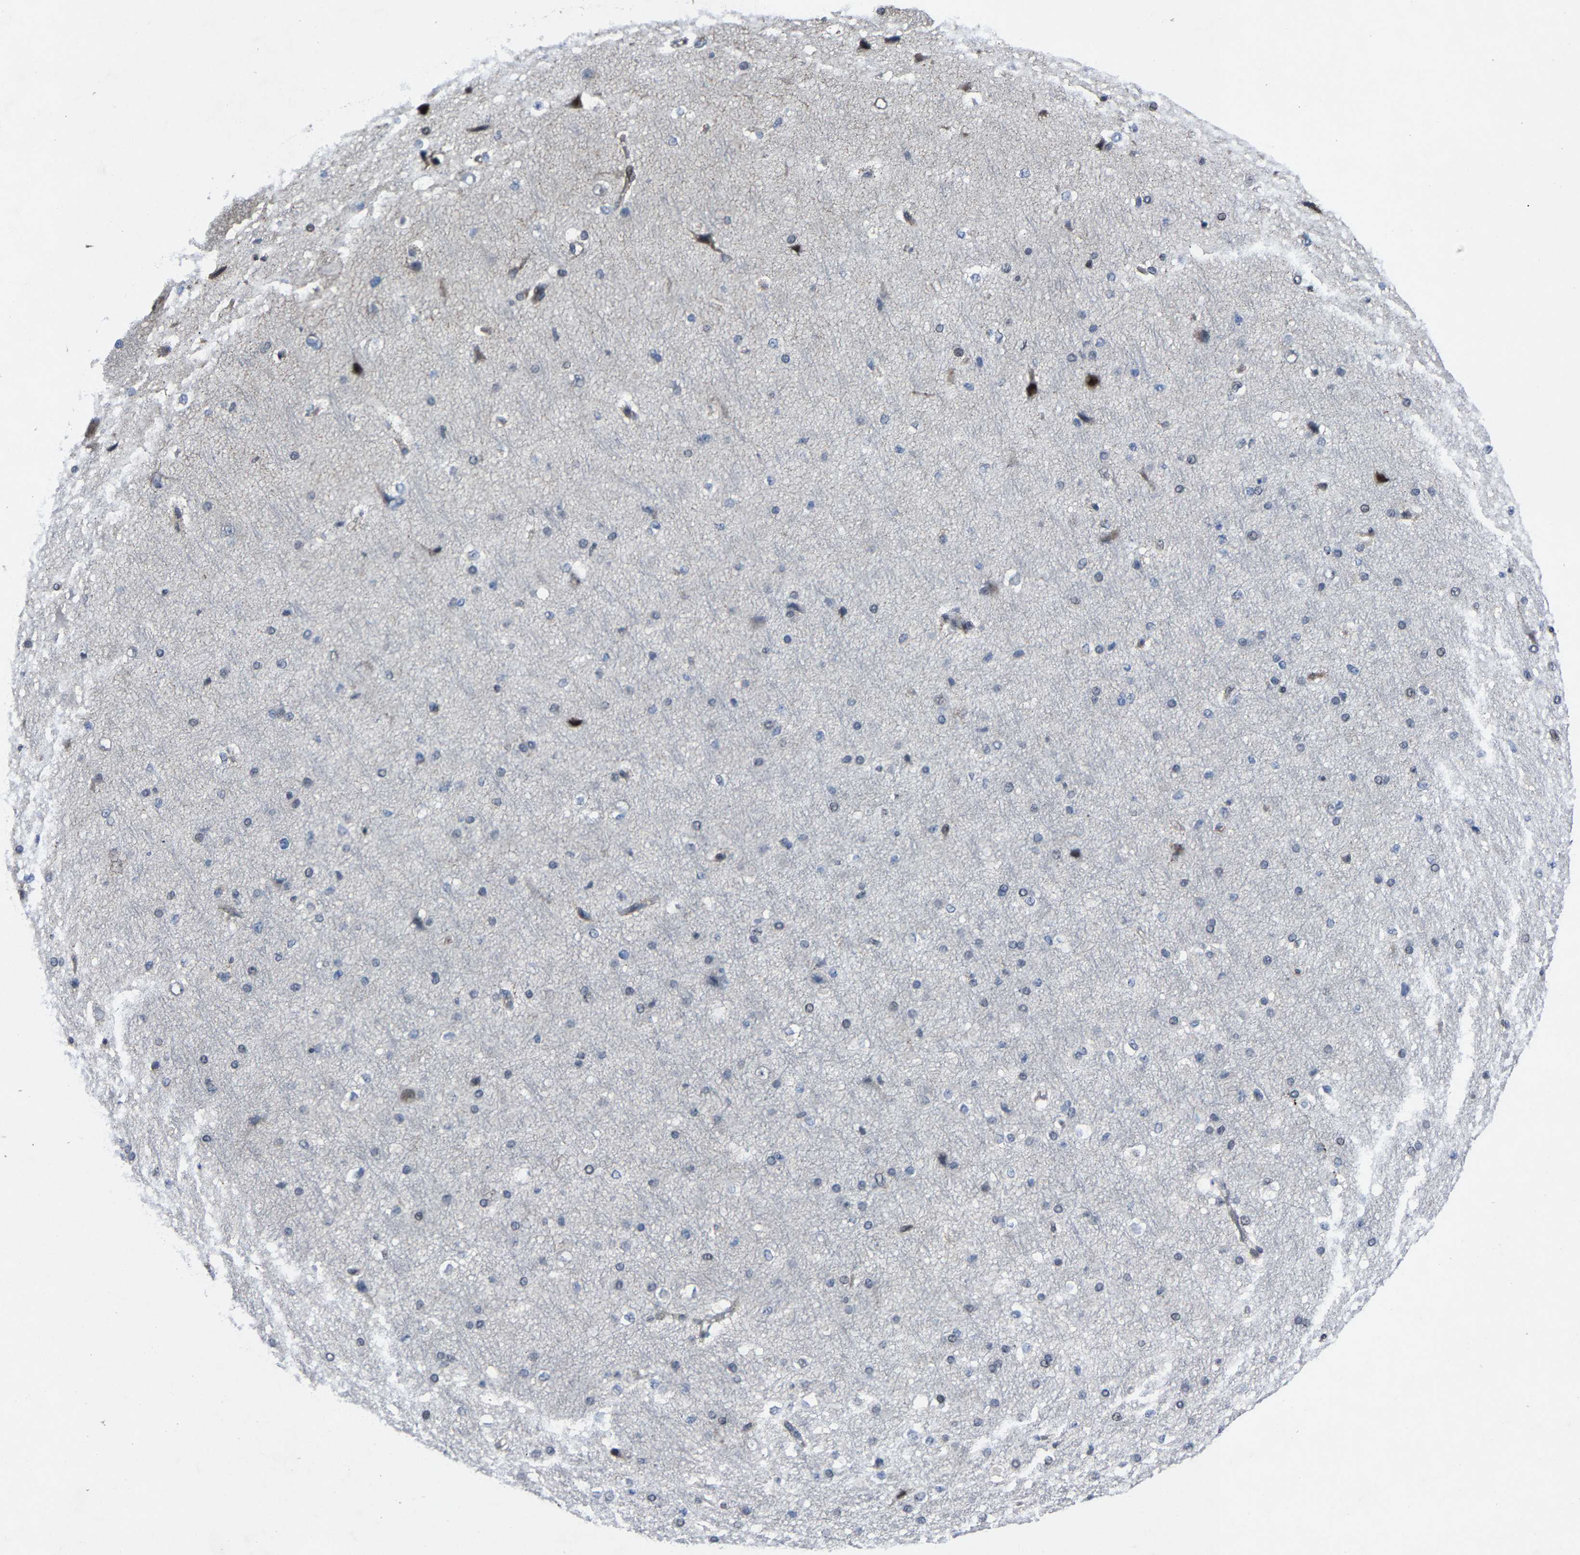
{"staining": {"intensity": "negative", "quantity": "none", "location": "none"}, "tissue": "cerebral cortex", "cell_type": "Endothelial cells", "image_type": "normal", "snomed": [{"axis": "morphology", "description": "Normal tissue, NOS"}, {"axis": "morphology", "description": "Developmental malformation"}, {"axis": "topography", "description": "Cerebral cortex"}], "caption": "Immunohistochemical staining of benign cerebral cortex exhibits no significant positivity in endothelial cells. Nuclei are stained in blue.", "gene": "LSM8", "patient": {"sex": "female", "age": 30}}